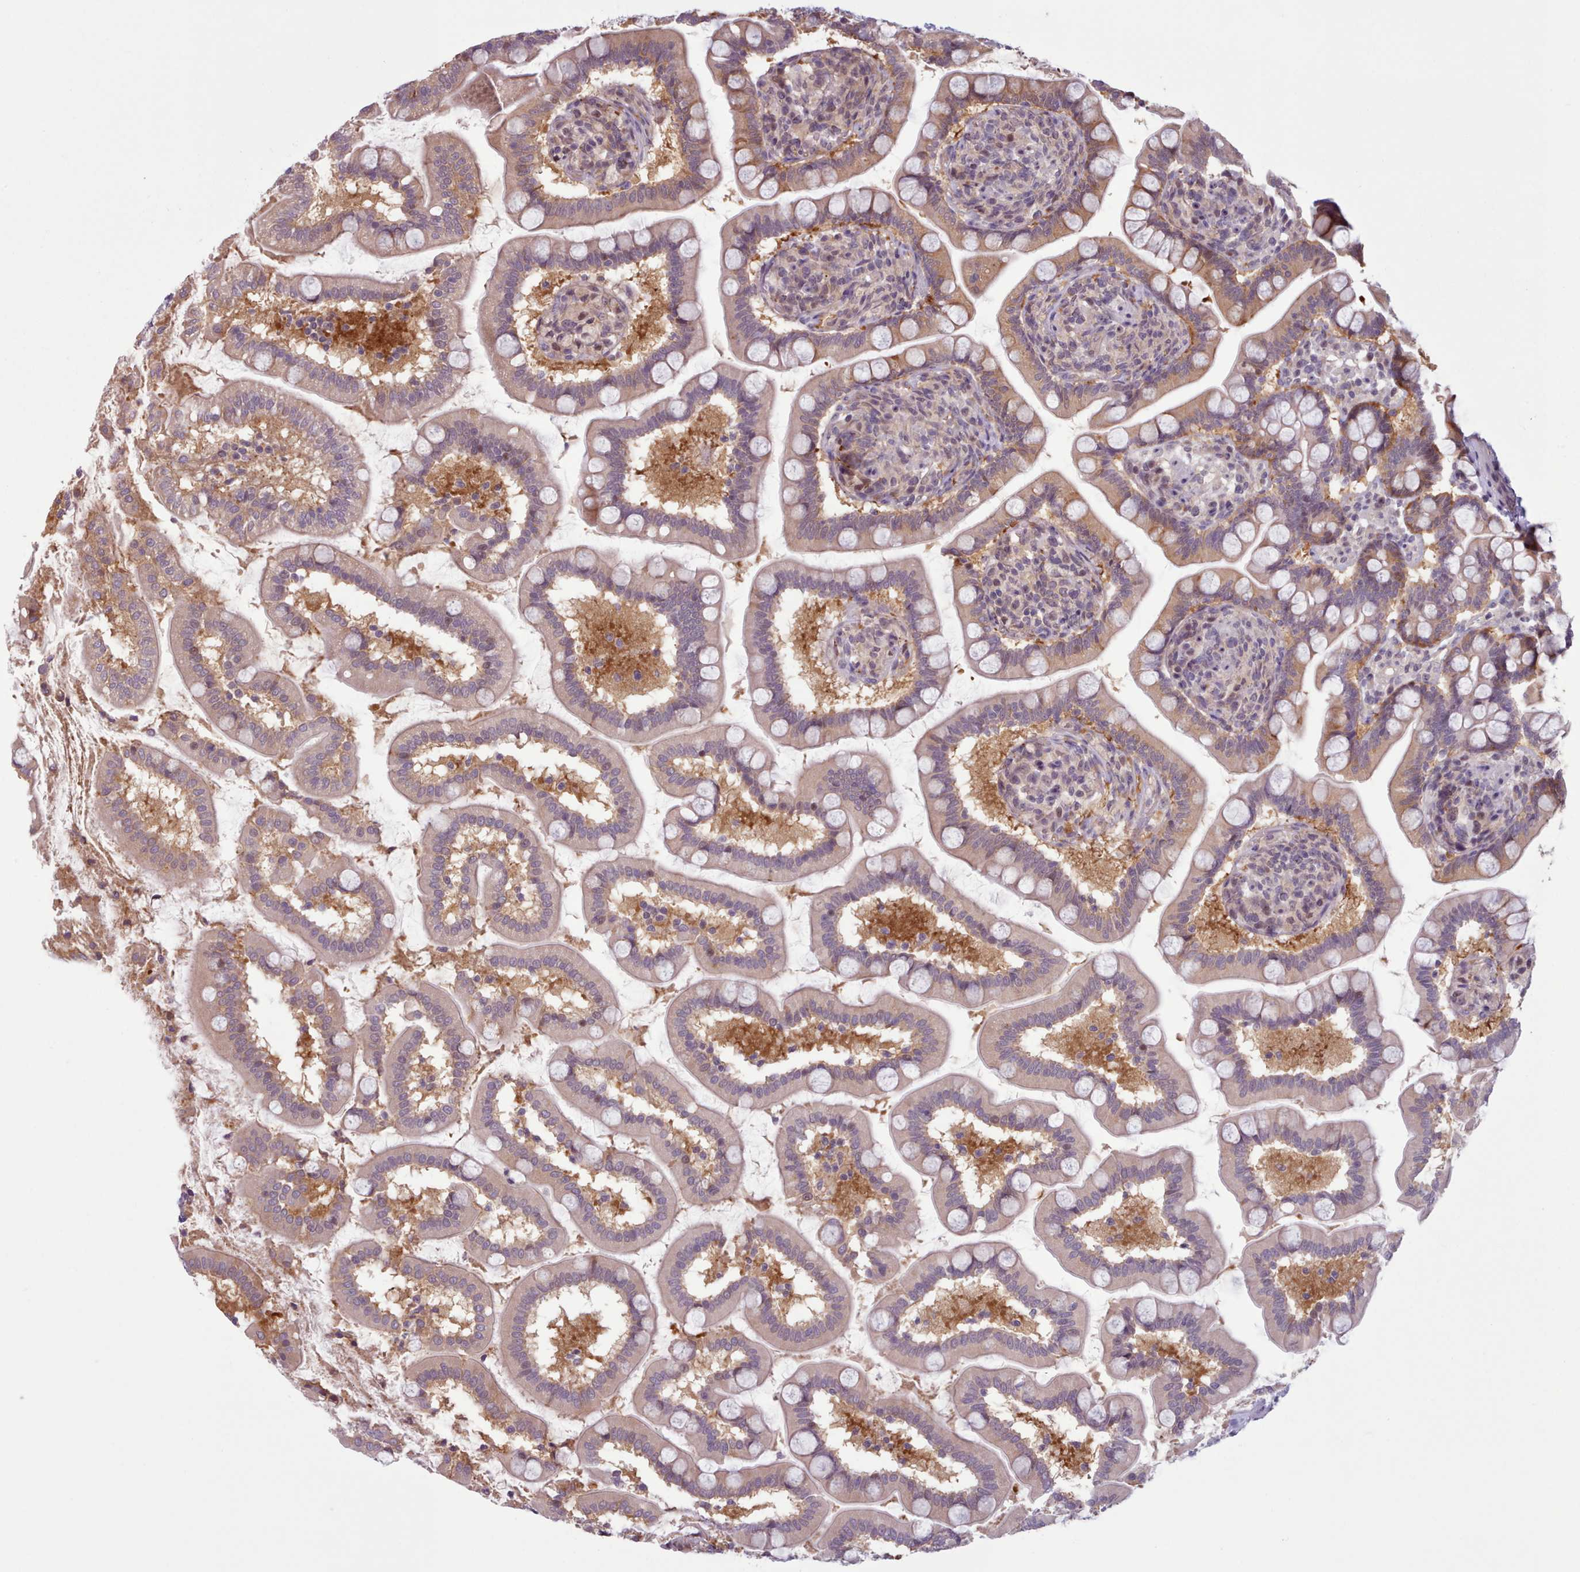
{"staining": {"intensity": "moderate", "quantity": "25%-75%", "location": "cytoplasmic/membranous"}, "tissue": "small intestine", "cell_type": "Glandular cells", "image_type": "normal", "snomed": [{"axis": "morphology", "description": "Normal tissue, NOS"}, {"axis": "topography", "description": "Small intestine"}], "caption": "A micrograph of small intestine stained for a protein reveals moderate cytoplasmic/membranous brown staining in glandular cells.", "gene": "KBTBD6", "patient": {"sex": "female", "age": 64}}